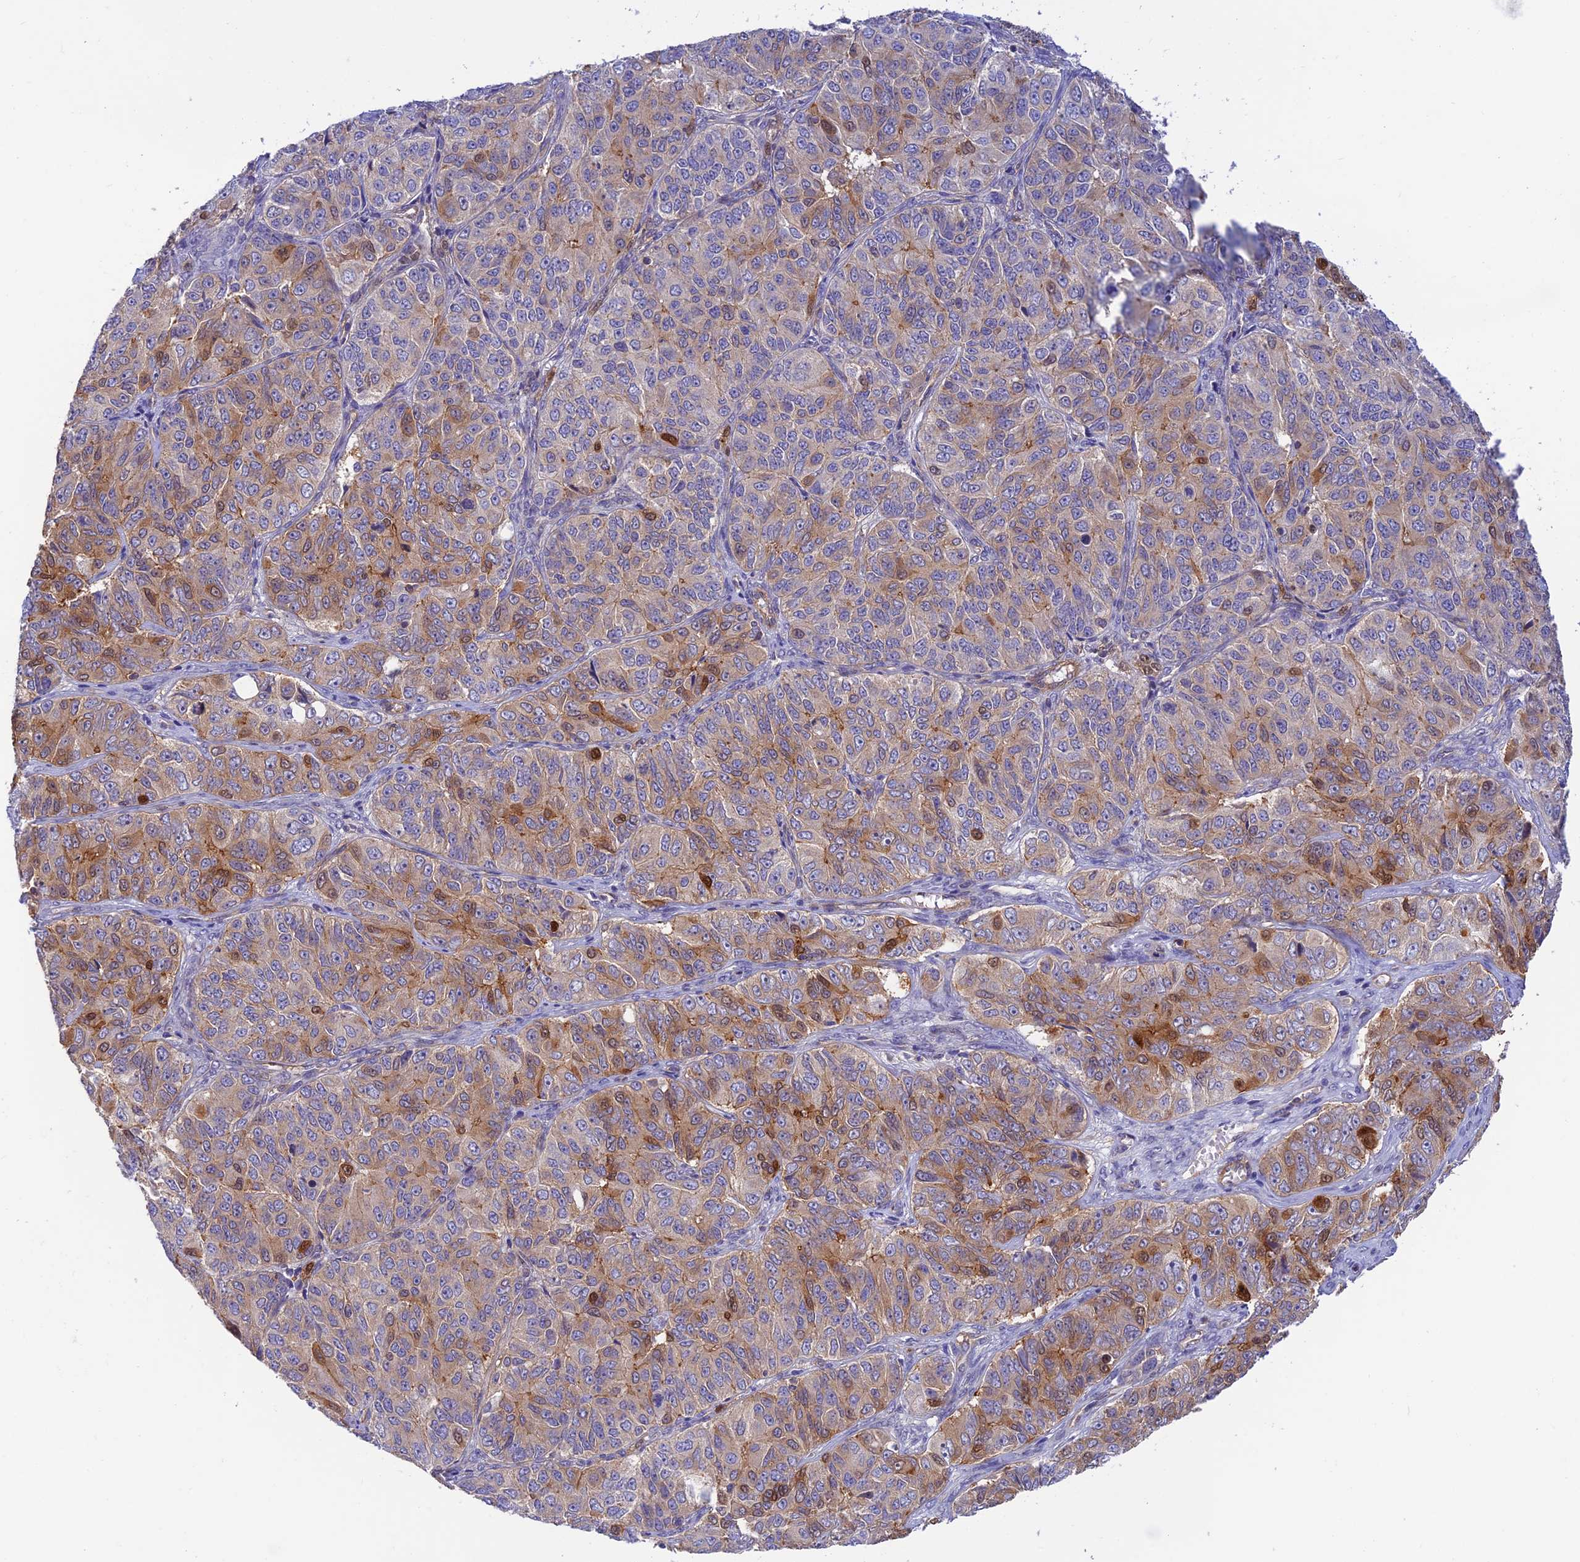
{"staining": {"intensity": "moderate", "quantity": "<25%", "location": "cytoplasmic/membranous,nuclear"}, "tissue": "ovarian cancer", "cell_type": "Tumor cells", "image_type": "cancer", "snomed": [{"axis": "morphology", "description": "Carcinoma, endometroid"}, {"axis": "topography", "description": "Ovary"}], "caption": "IHC staining of ovarian cancer, which displays low levels of moderate cytoplasmic/membranous and nuclear expression in about <25% of tumor cells indicating moderate cytoplasmic/membranous and nuclear protein expression. The staining was performed using DAB (3,3'-diaminobenzidine) (brown) for protein detection and nuclei were counterstained in hematoxylin (blue).", "gene": "PPP1R12C", "patient": {"sex": "female", "age": 51}}